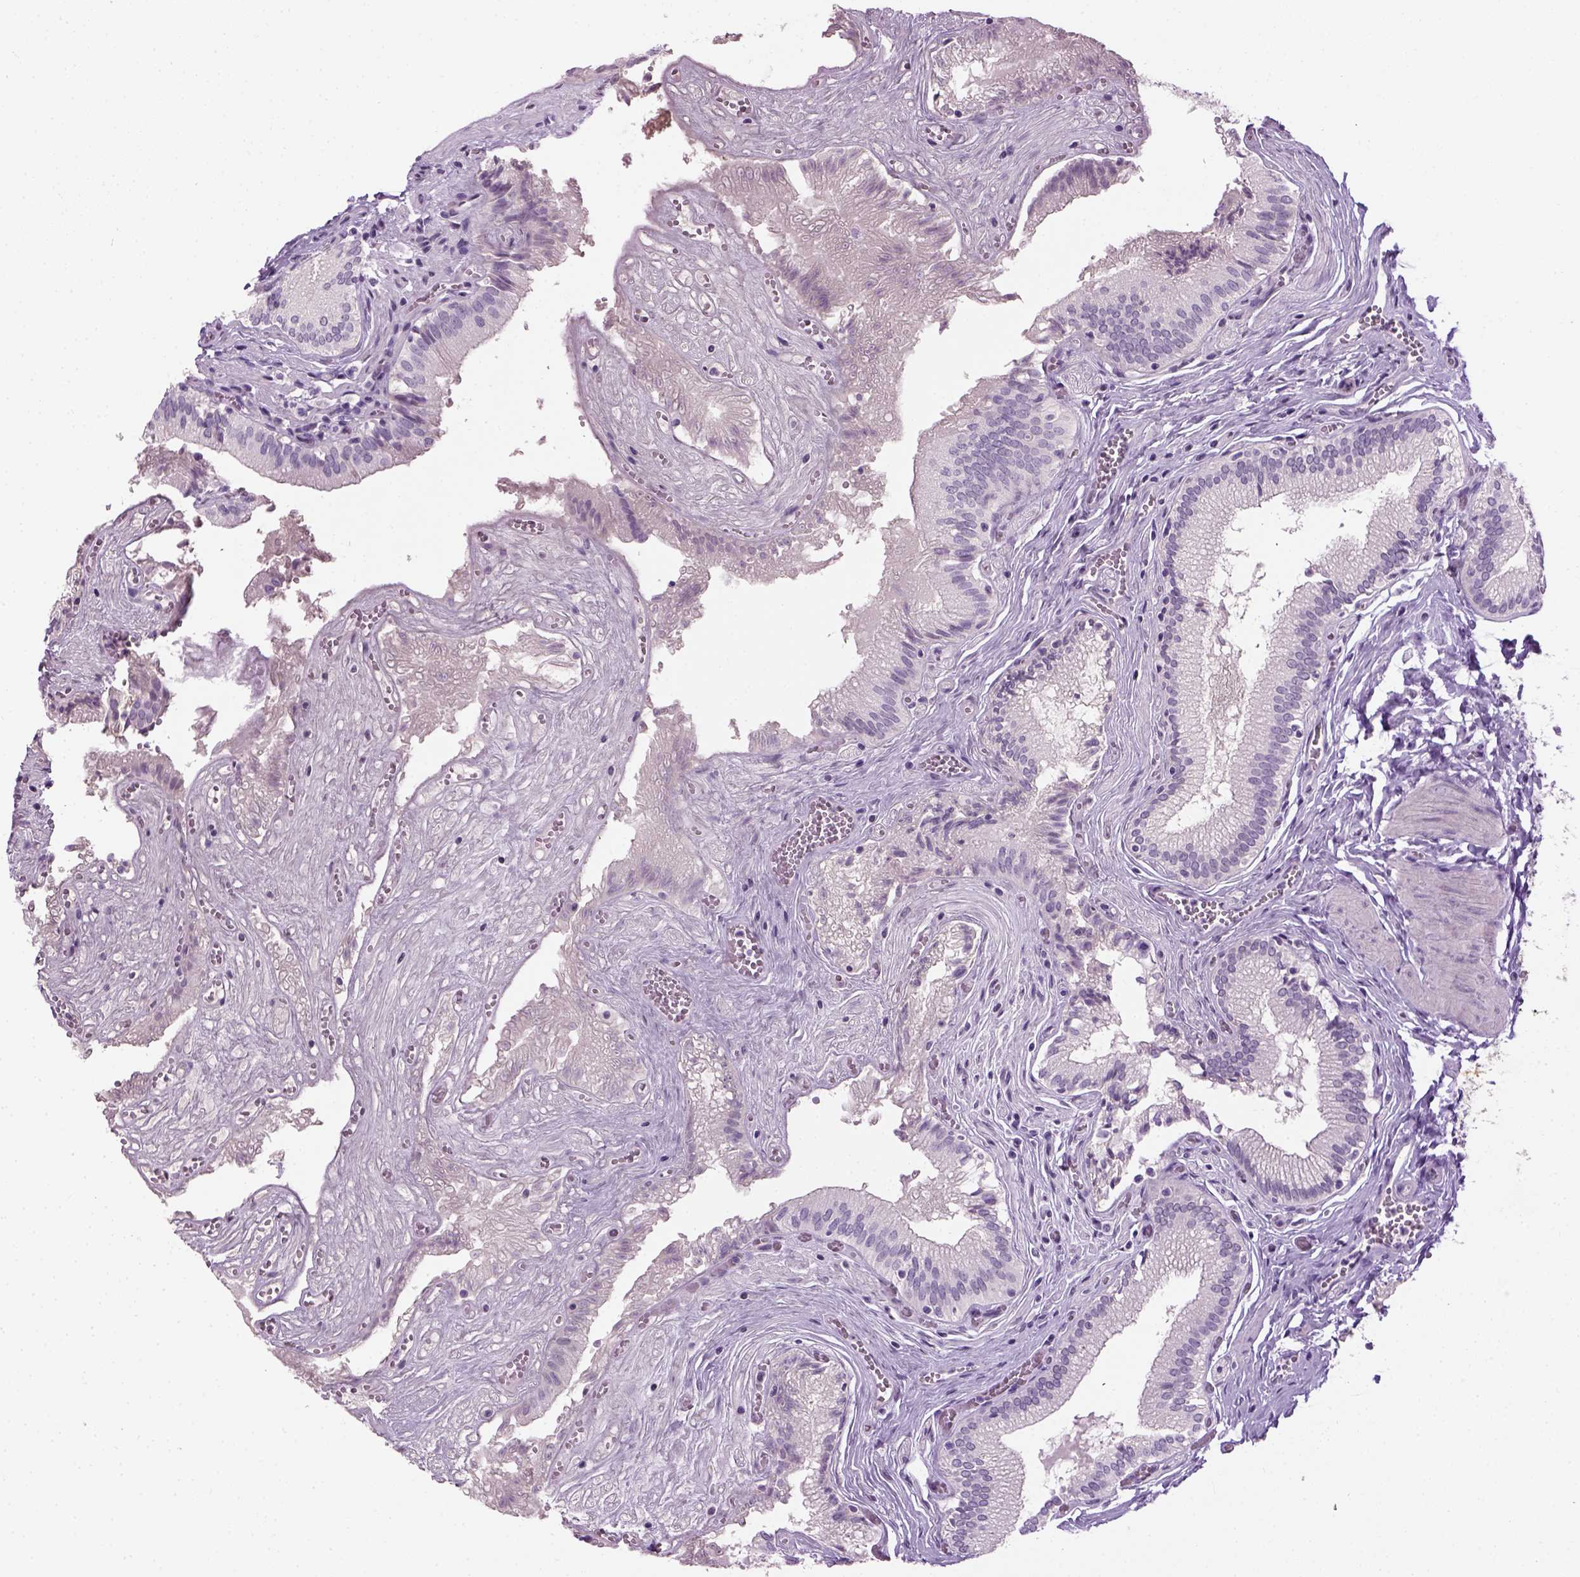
{"staining": {"intensity": "negative", "quantity": "none", "location": "none"}, "tissue": "gallbladder", "cell_type": "Glandular cells", "image_type": "normal", "snomed": [{"axis": "morphology", "description": "Normal tissue, NOS"}, {"axis": "topography", "description": "Gallbladder"}, {"axis": "topography", "description": "Peripheral nerve tissue"}], "caption": "IHC of normal gallbladder exhibits no staining in glandular cells. (DAB IHC, high magnification).", "gene": "GABRB2", "patient": {"sex": "male", "age": 17}}